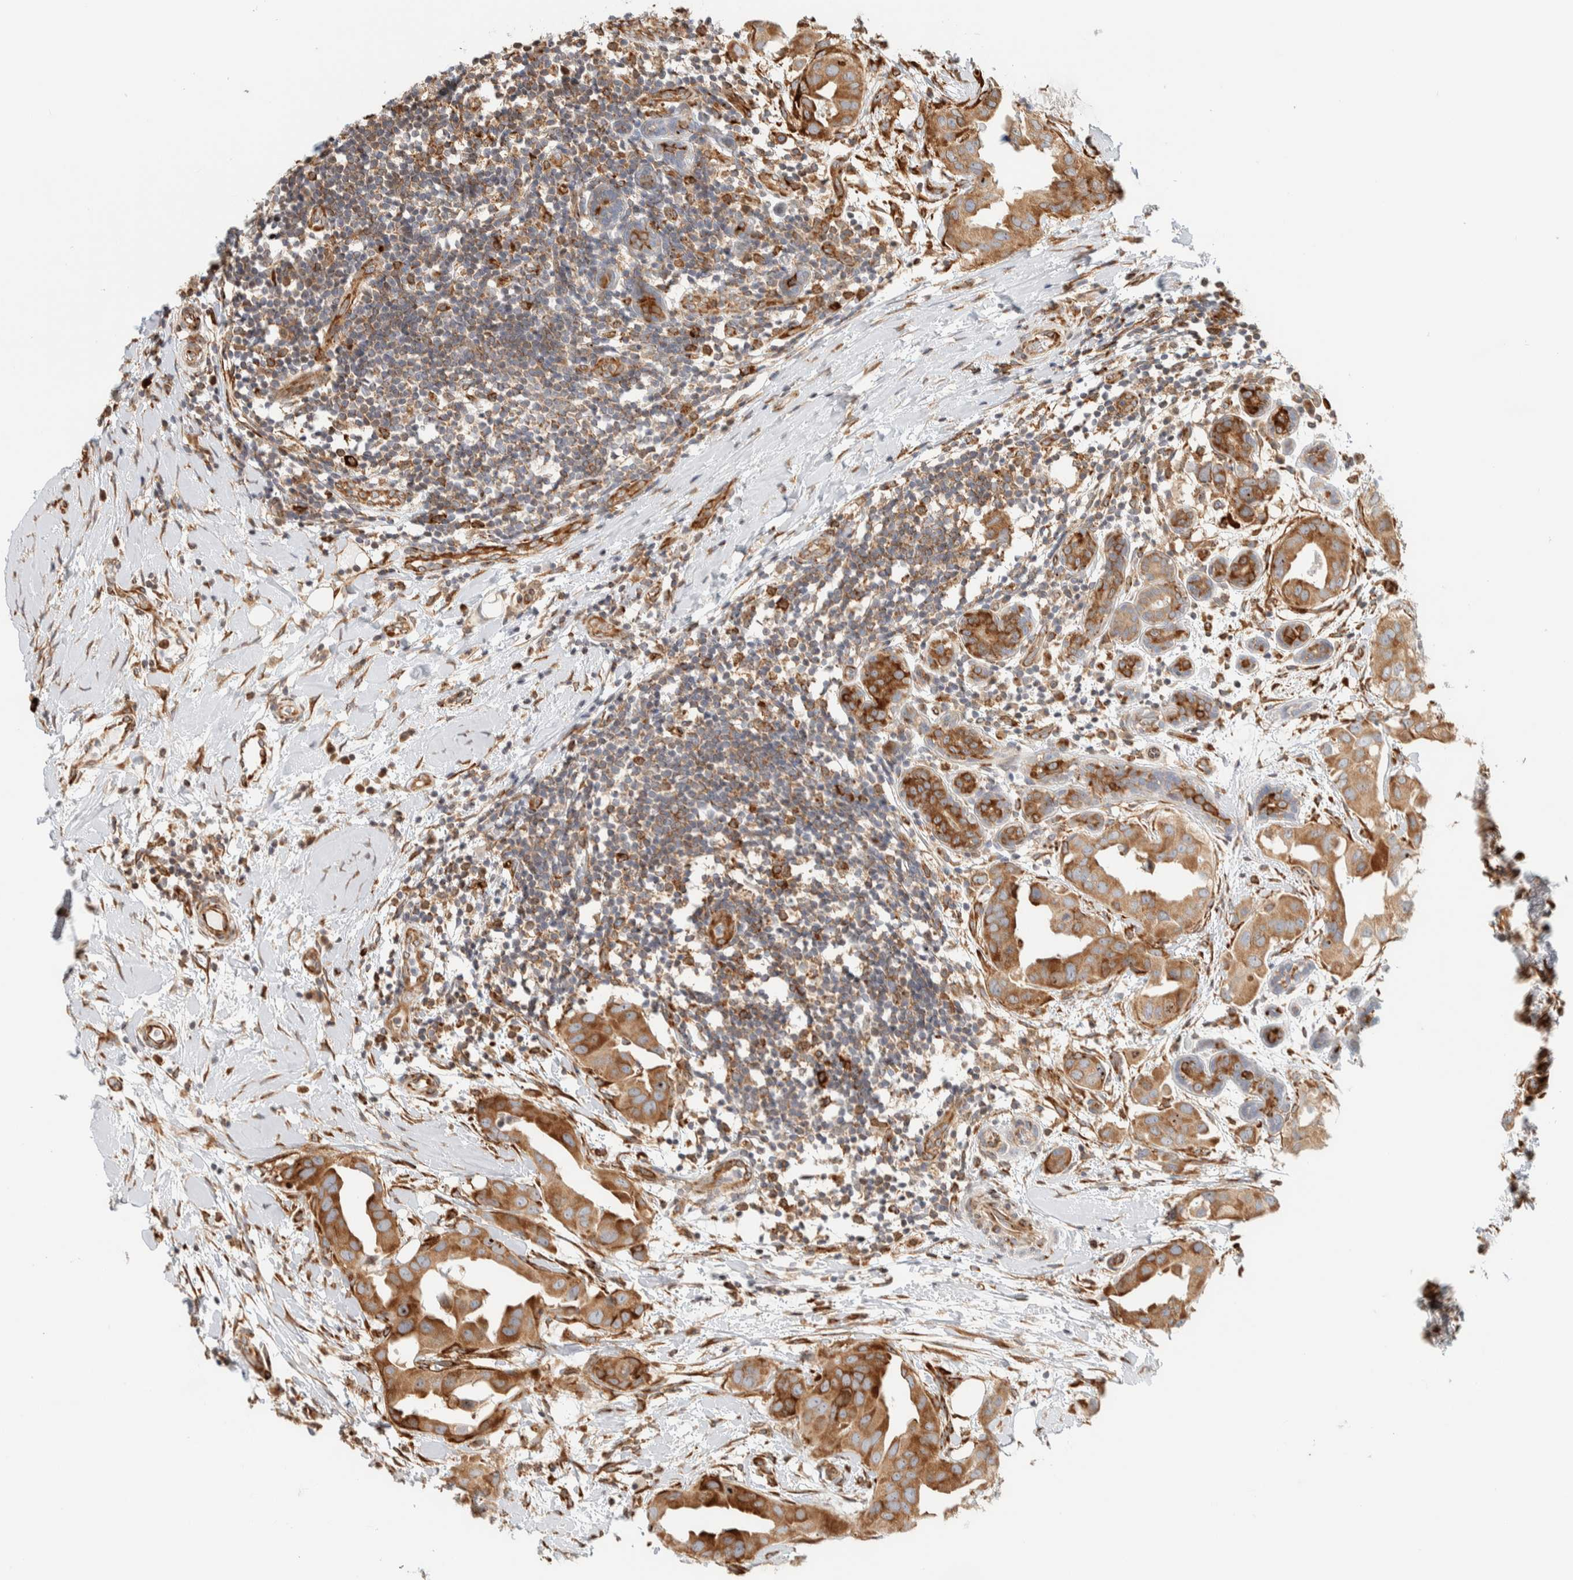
{"staining": {"intensity": "moderate", "quantity": ">75%", "location": "cytoplasmic/membranous"}, "tissue": "breast cancer", "cell_type": "Tumor cells", "image_type": "cancer", "snomed": [{"axis": "morphology", "description": "Duct carcinoma"}, {"axis": "topography", "description": "Breast"}], "caption": "A brown stain shows moderate cytoplasmic/membranous staining of a protein in breast cancer (invasive ductal carcinoma) tumor cells. (Stains: DAB (3,3'-diaminobenzidine) in brown, nuclei in blue, Microscopy: brightfield microscopy at high magnification).", "gene": "LLGL2", "patient": {"sex": "female", "age": 40}}